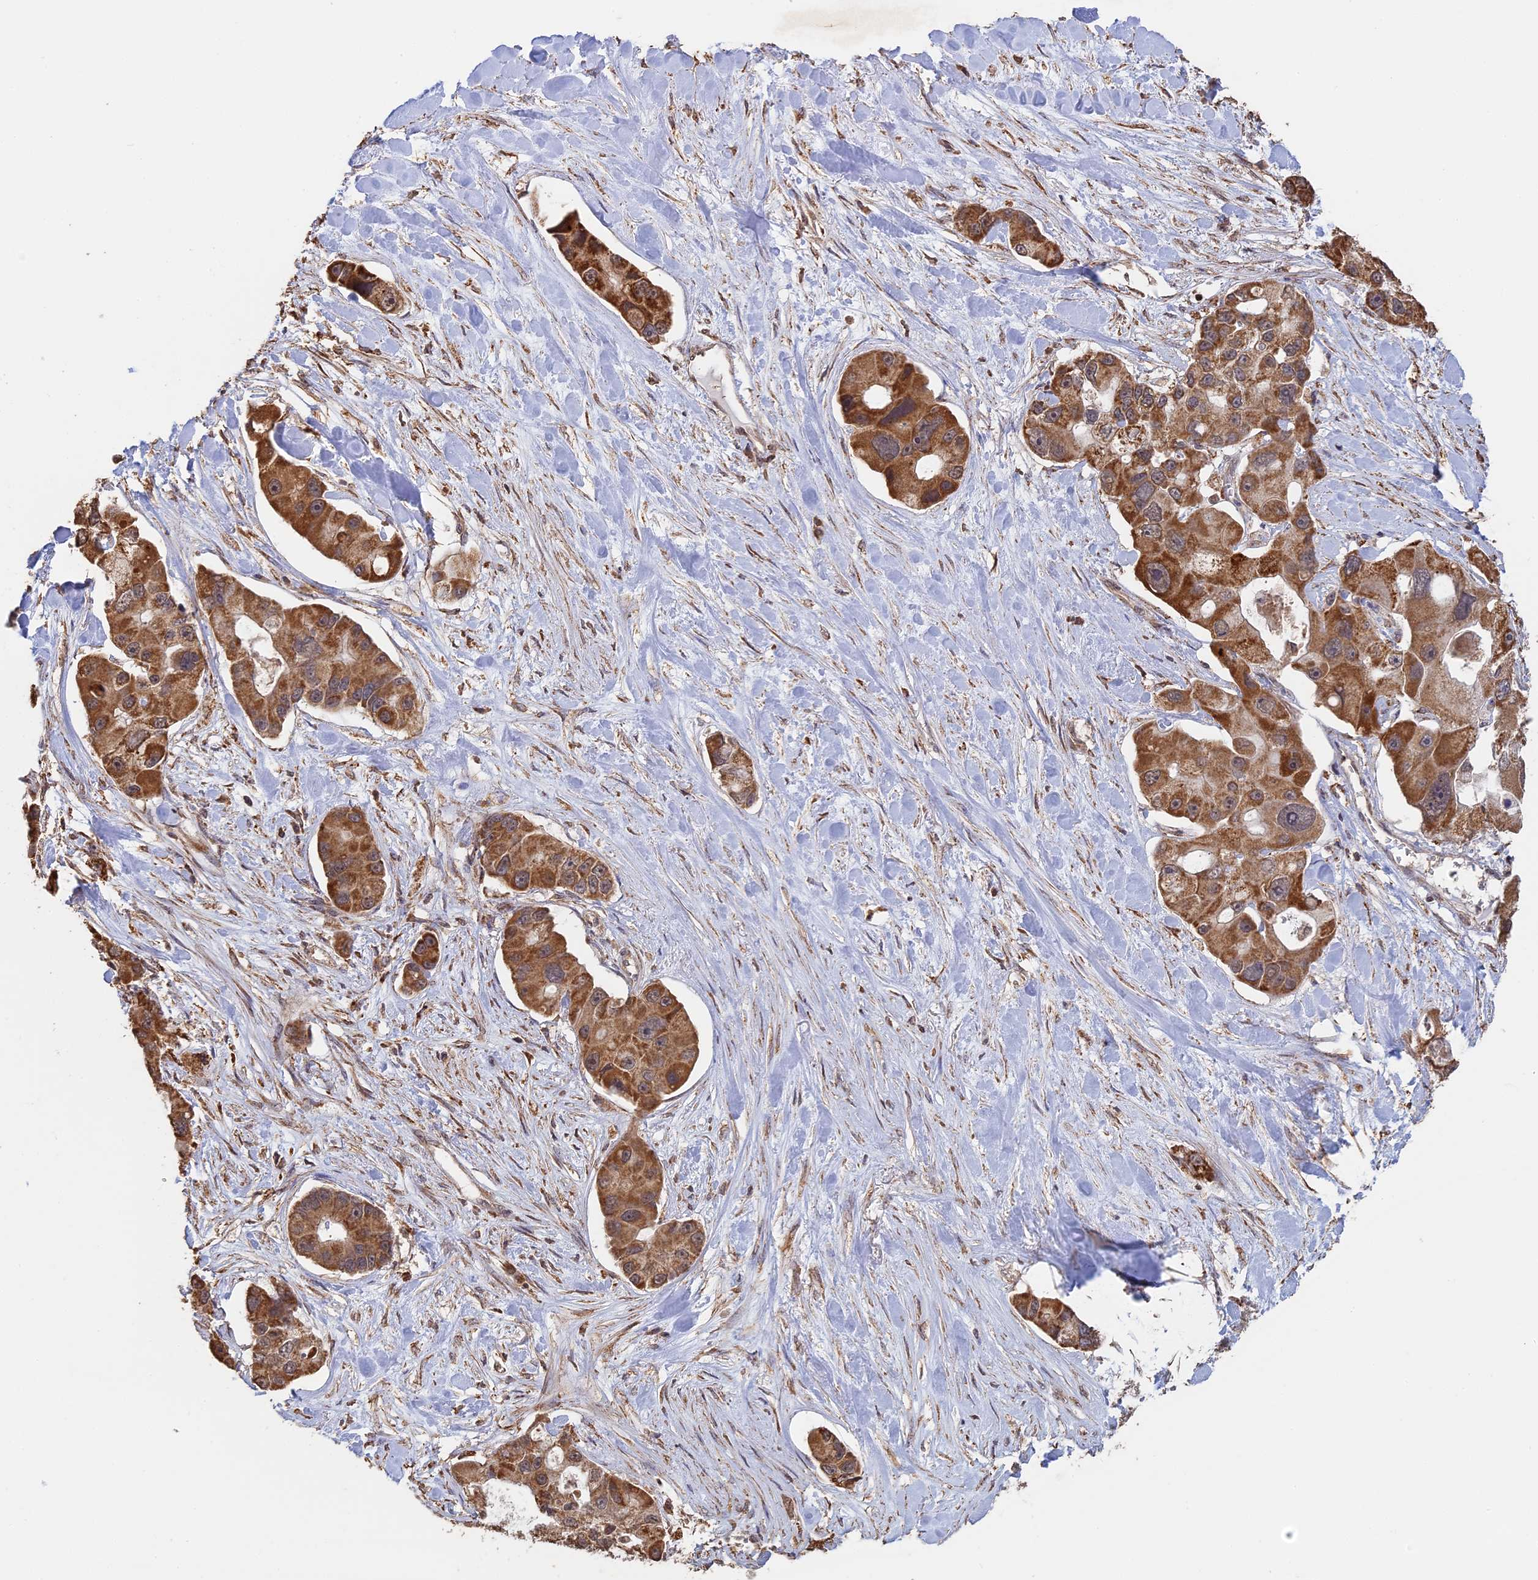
{"staining": {"intensity": "moderate", "quantity": ">75%", "location": "cytoplasmic/membranous"}, "tissue": "lung cancer", "cell_type": "Tumor cells", "image_type": "cancer", "snomed": [{"axis": "morphology", "description": "Adenocarcinoma, NOS"}, {"axis": "topography", "description": "Lung"}], "caption": "Immunohistochemistry (IHC) staining of lung cancer, which exhibits medium levels of moderate cytoplasmic/membranous positivity in approximately >75% of tumor cells indicating moderate cytoplasmic/membranous protein staining. The staining was performed using DAB (3,3'-diaminobenzidine) (brown) for protein detection and nuclei were counterstained in hematoxylin (blue).", "gene": "FAM210B", "patient": {"sex": "female", "age": 54}}